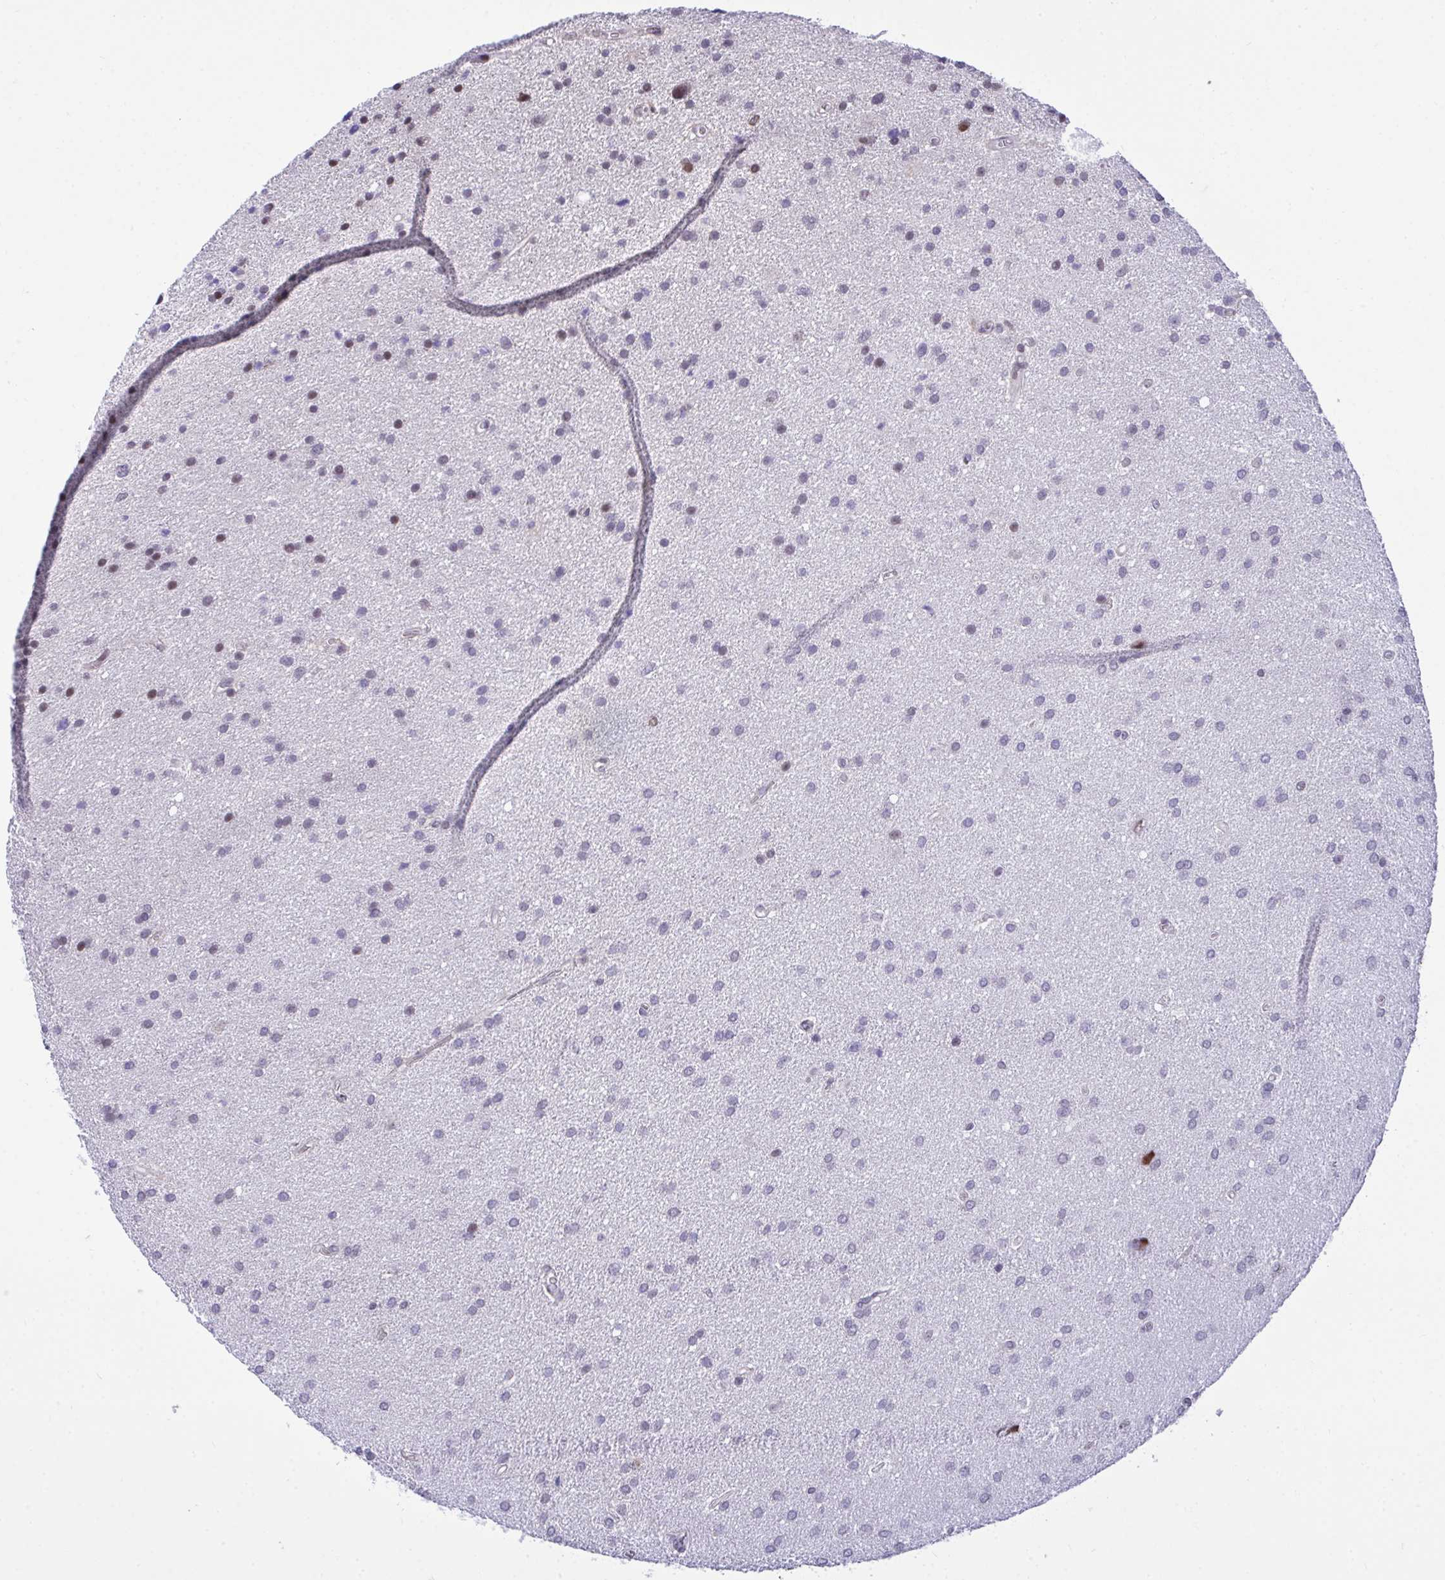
{"staining": {"intensity": "moderate", "quantity": "<25%", "location": "nuclear"}, "tissue": "glioma", "cell_type": "Tumor cells", "image_type": "cancer", "snomed": [{"axis": "morphology", "description": "Glioma, malignant, Low grade"}, {"axis": "topography", "description": "Brain"}], "caption": "Human glioma stained for a protein (brown) shows moderate nuclear positive positivity in approximately <25% of tumor cells.", "gene": "C1QL2", "patient": {"sex": "female", "age": 54}}